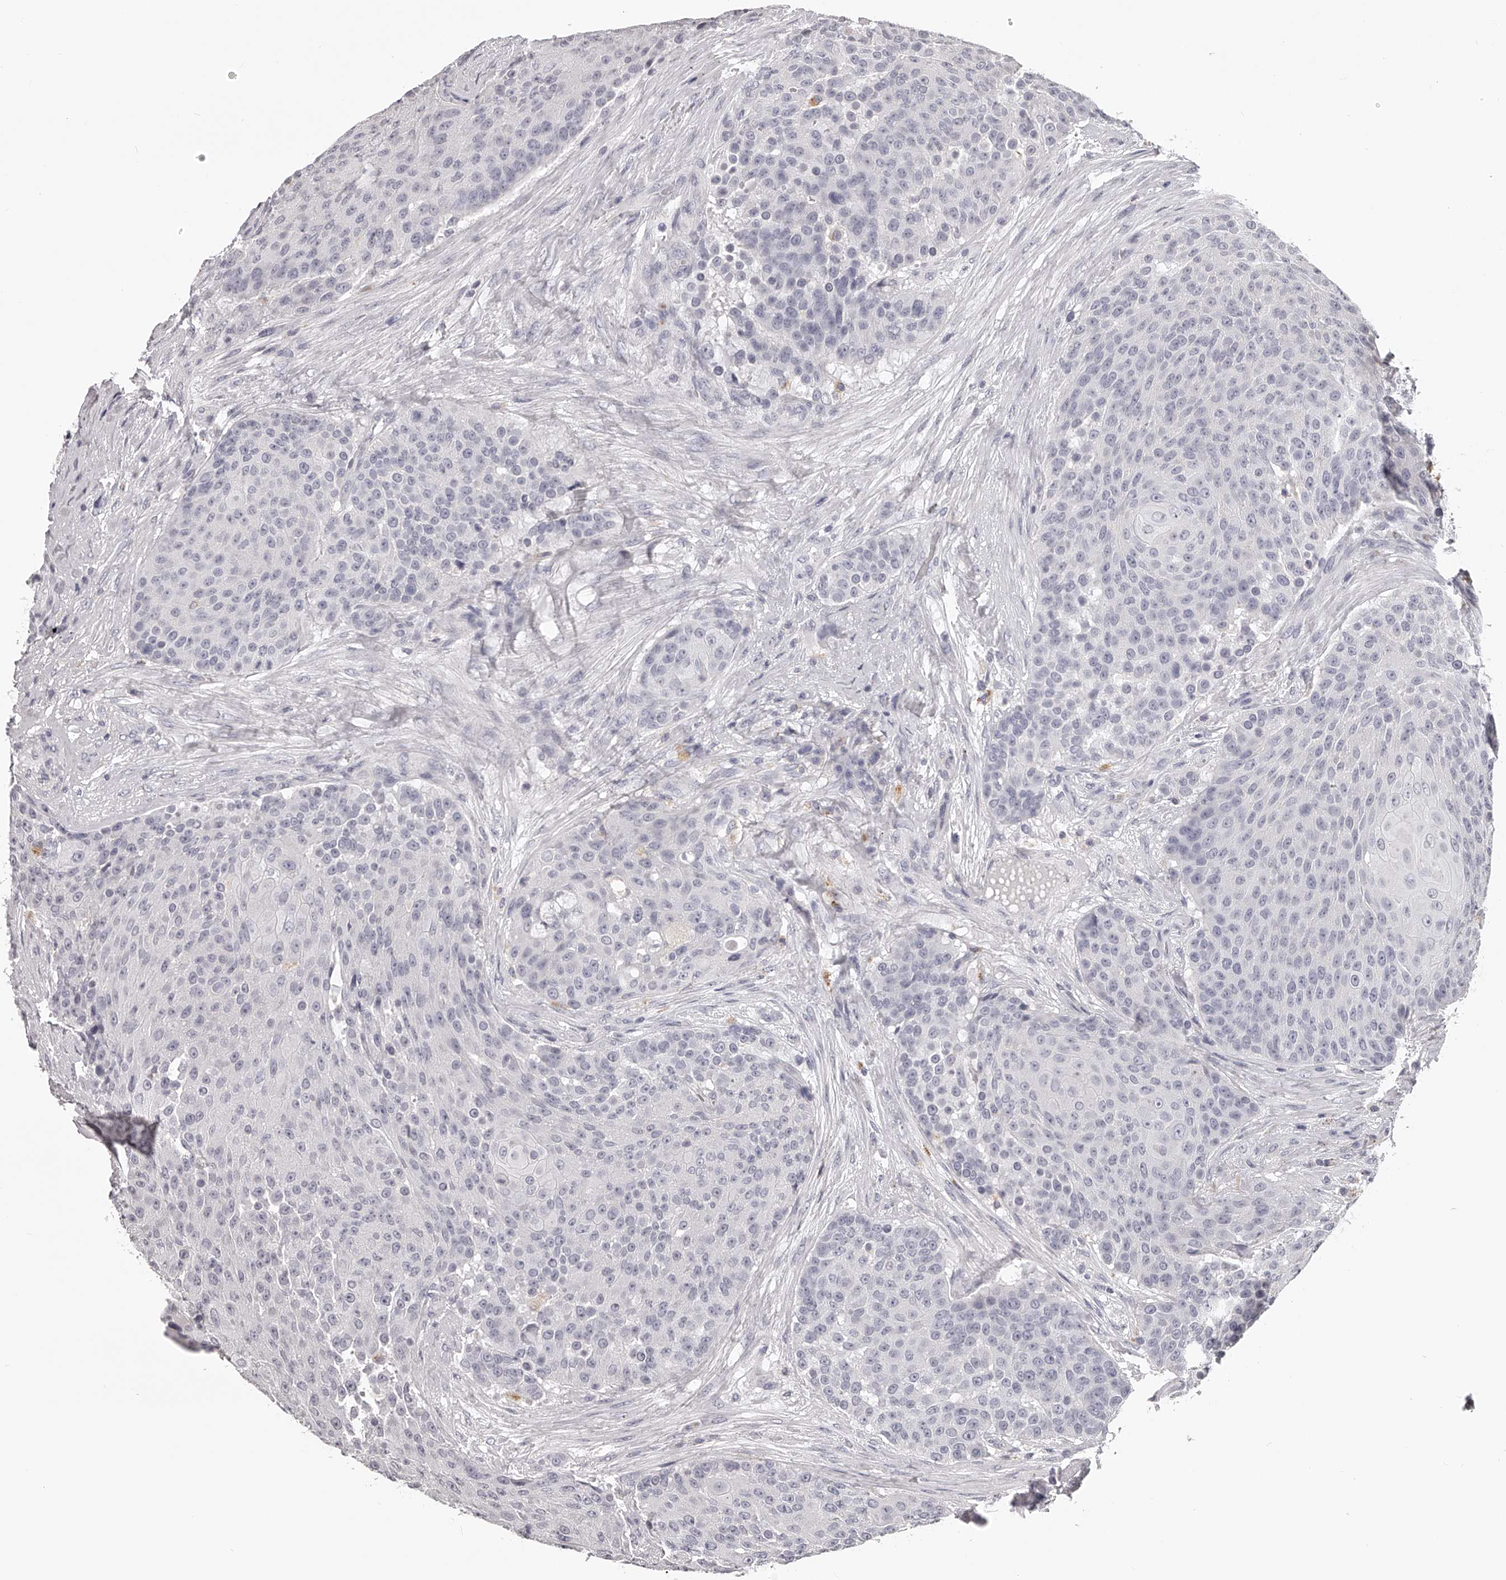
{"staining": {"intensity": "negative", "quantity": "none", "location": "none"}, "tissue": "urothelial cancer", "cell_type": "Tumor cells", "image_type": "cancer", "snomed": [{"axis": "morphology", "description": "Urothelial carcinoma, High grade"}, {"axis": "topography", "description": "Urinary bladder"}], "caption": "Tumor cells show no significant expression in urothelial carcinoma (high-grade).", "gene": "DMRT1", "patient": {"sex": "female", "age": 63}}